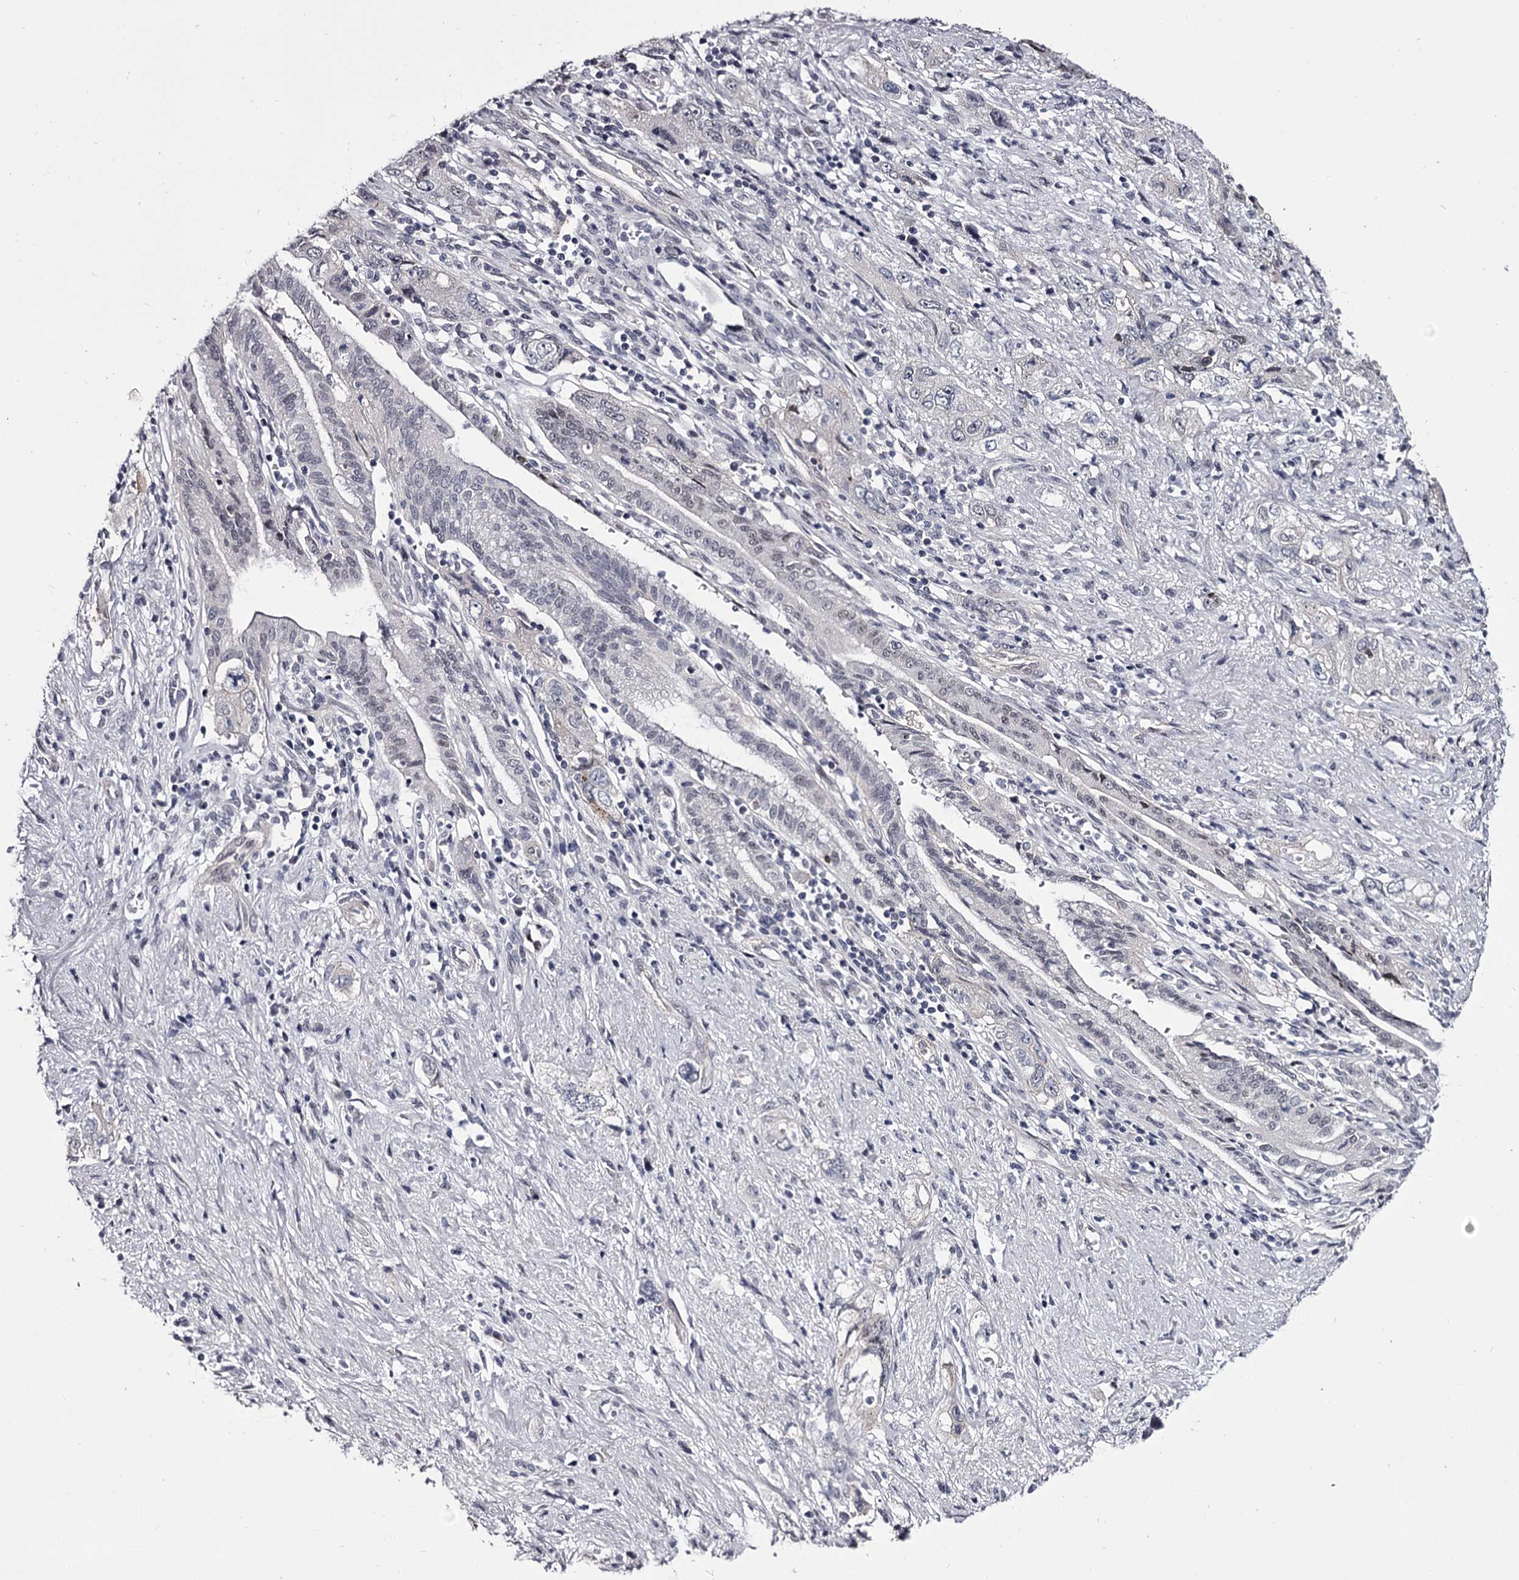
{"staining": {"intensity": "negative", "quantity": "none", "location": "none"}, "tissue": "pancreatic cancer", "cell_type": "Tumor cells", "image_type": "cancer", "snomed": [{"axis": "morphology", "description": "Adenocarcinoma, NOS"}, {"axis": "topography", "description": "Pancreas"}], "caption": "There is no significant positivity in tumor cells of pancreatic cancer. (DAB immunohistochemistry (IHC) with hematoxylin counter stain).", "gene": "OVOL2", "patient": {"sex": "female", "age": 73}}